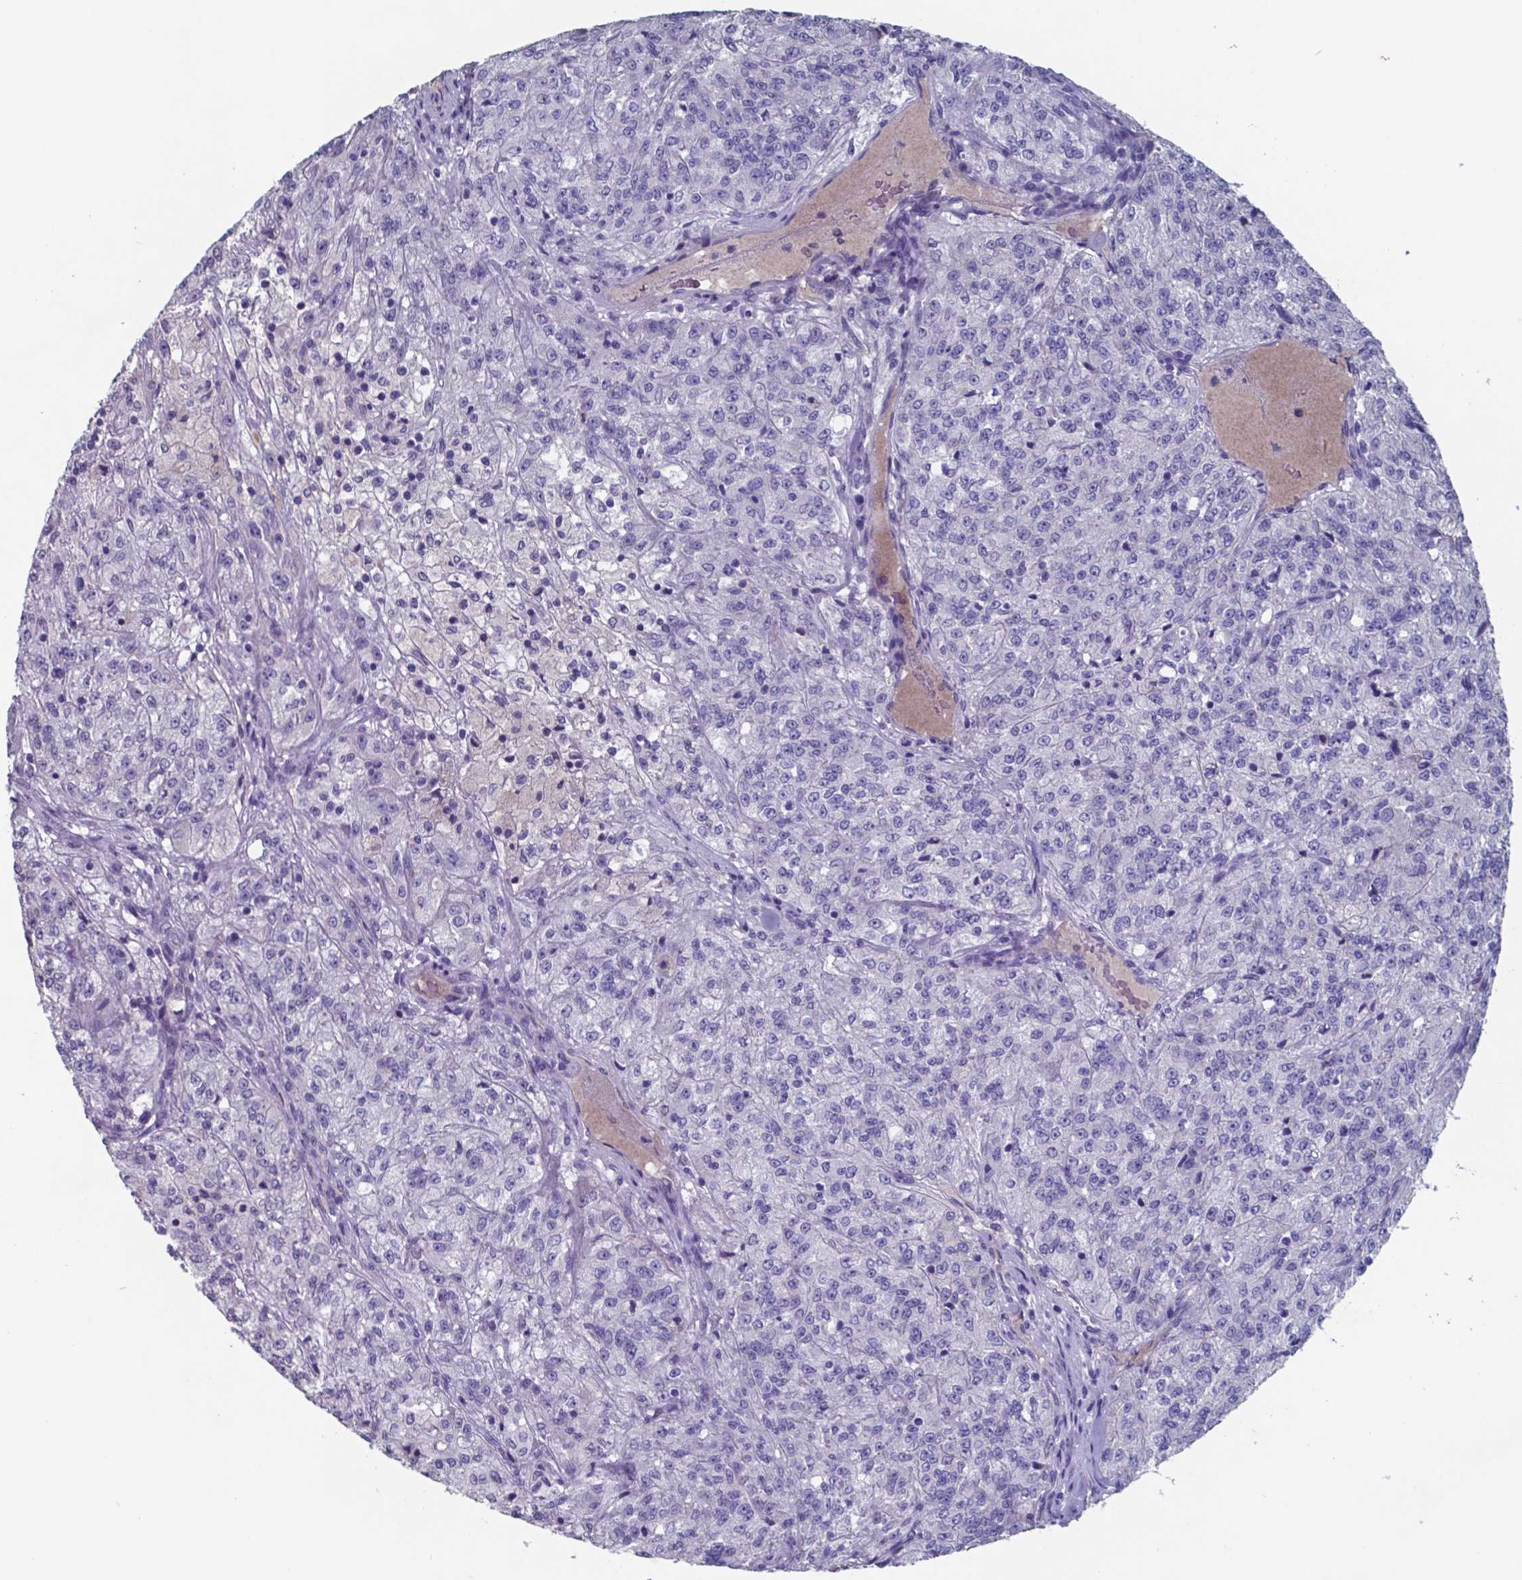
{"staining": {"intensity": "negative", "quantity": "none", "location": "none"}, "tissue": "renal cancer", "cell_type": "Tumor cells", "image_type": "cancer", "snomed": [{"axis": "morphology", "description": "Adenocarcinoma, NOS"}, {"axis": "topography", "description": "Kidney"}], "caption": "Renal adenocarcinoma was stained to show a protein in brown. There is no significant staining in tumor cells.", "gene": "TTR", "patient": {"sex": "female", "age": 63}}